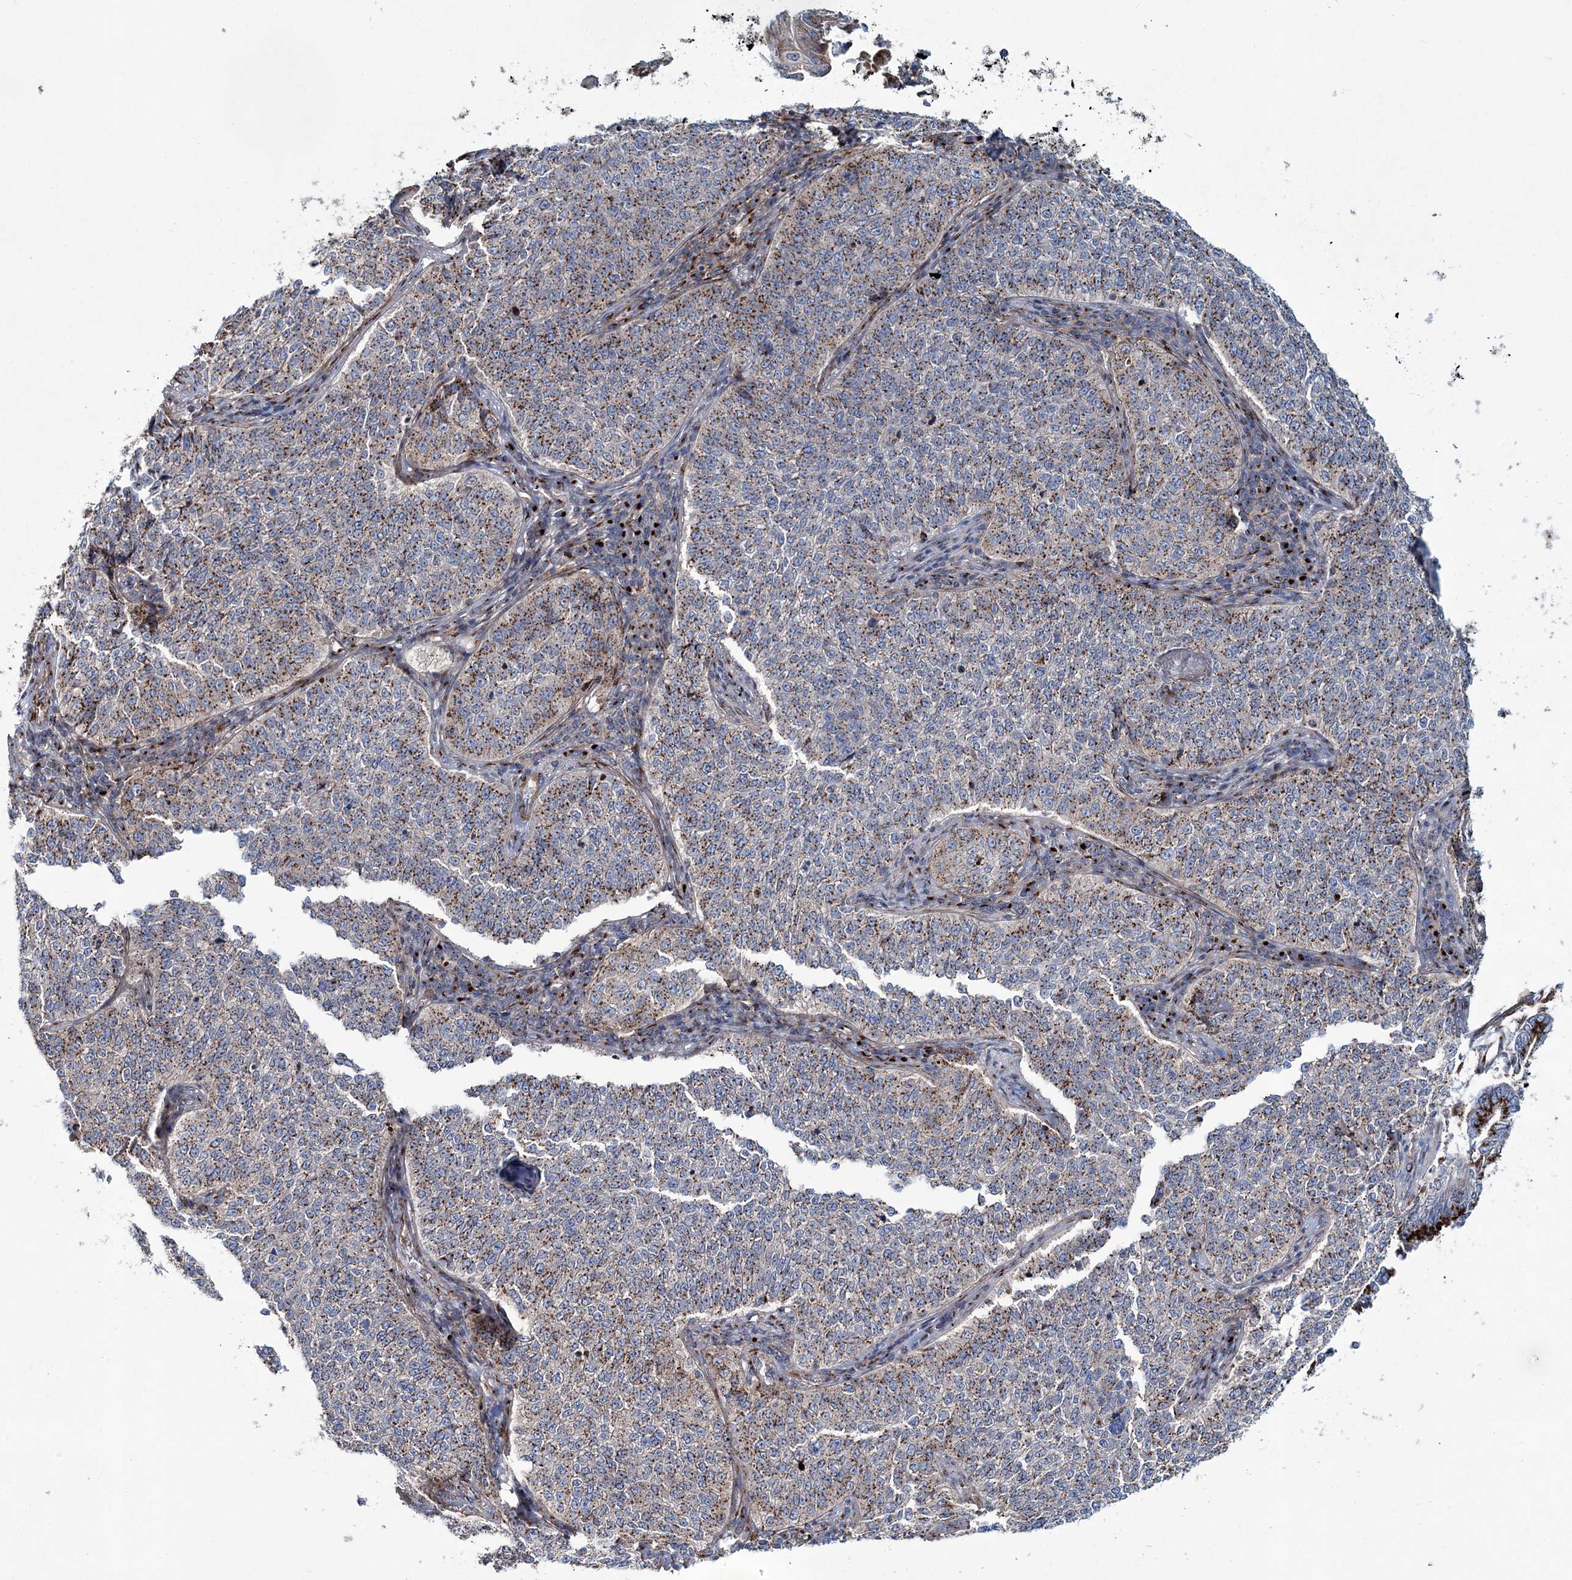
{"staining": {"intensity": "moderate", "quantity": ">75%", "location": "cytoplasmic/membranous"}, "tissue": "cervical cancer", "cell_type": "Tumor cells", "image_type": "cancer", "snomed": [{"axis": "morphology", "description": "Squamous cell carcinoma, NOS"}, {"axis": "topography", "description": "Cervix"}], "caption": "Squamous cell carcinoma (cervical) stained with a protein marker shows moderate staining in tumor cells.", "gene": "MAN1A2", "patient": {"sex": "female", "age": 35}}